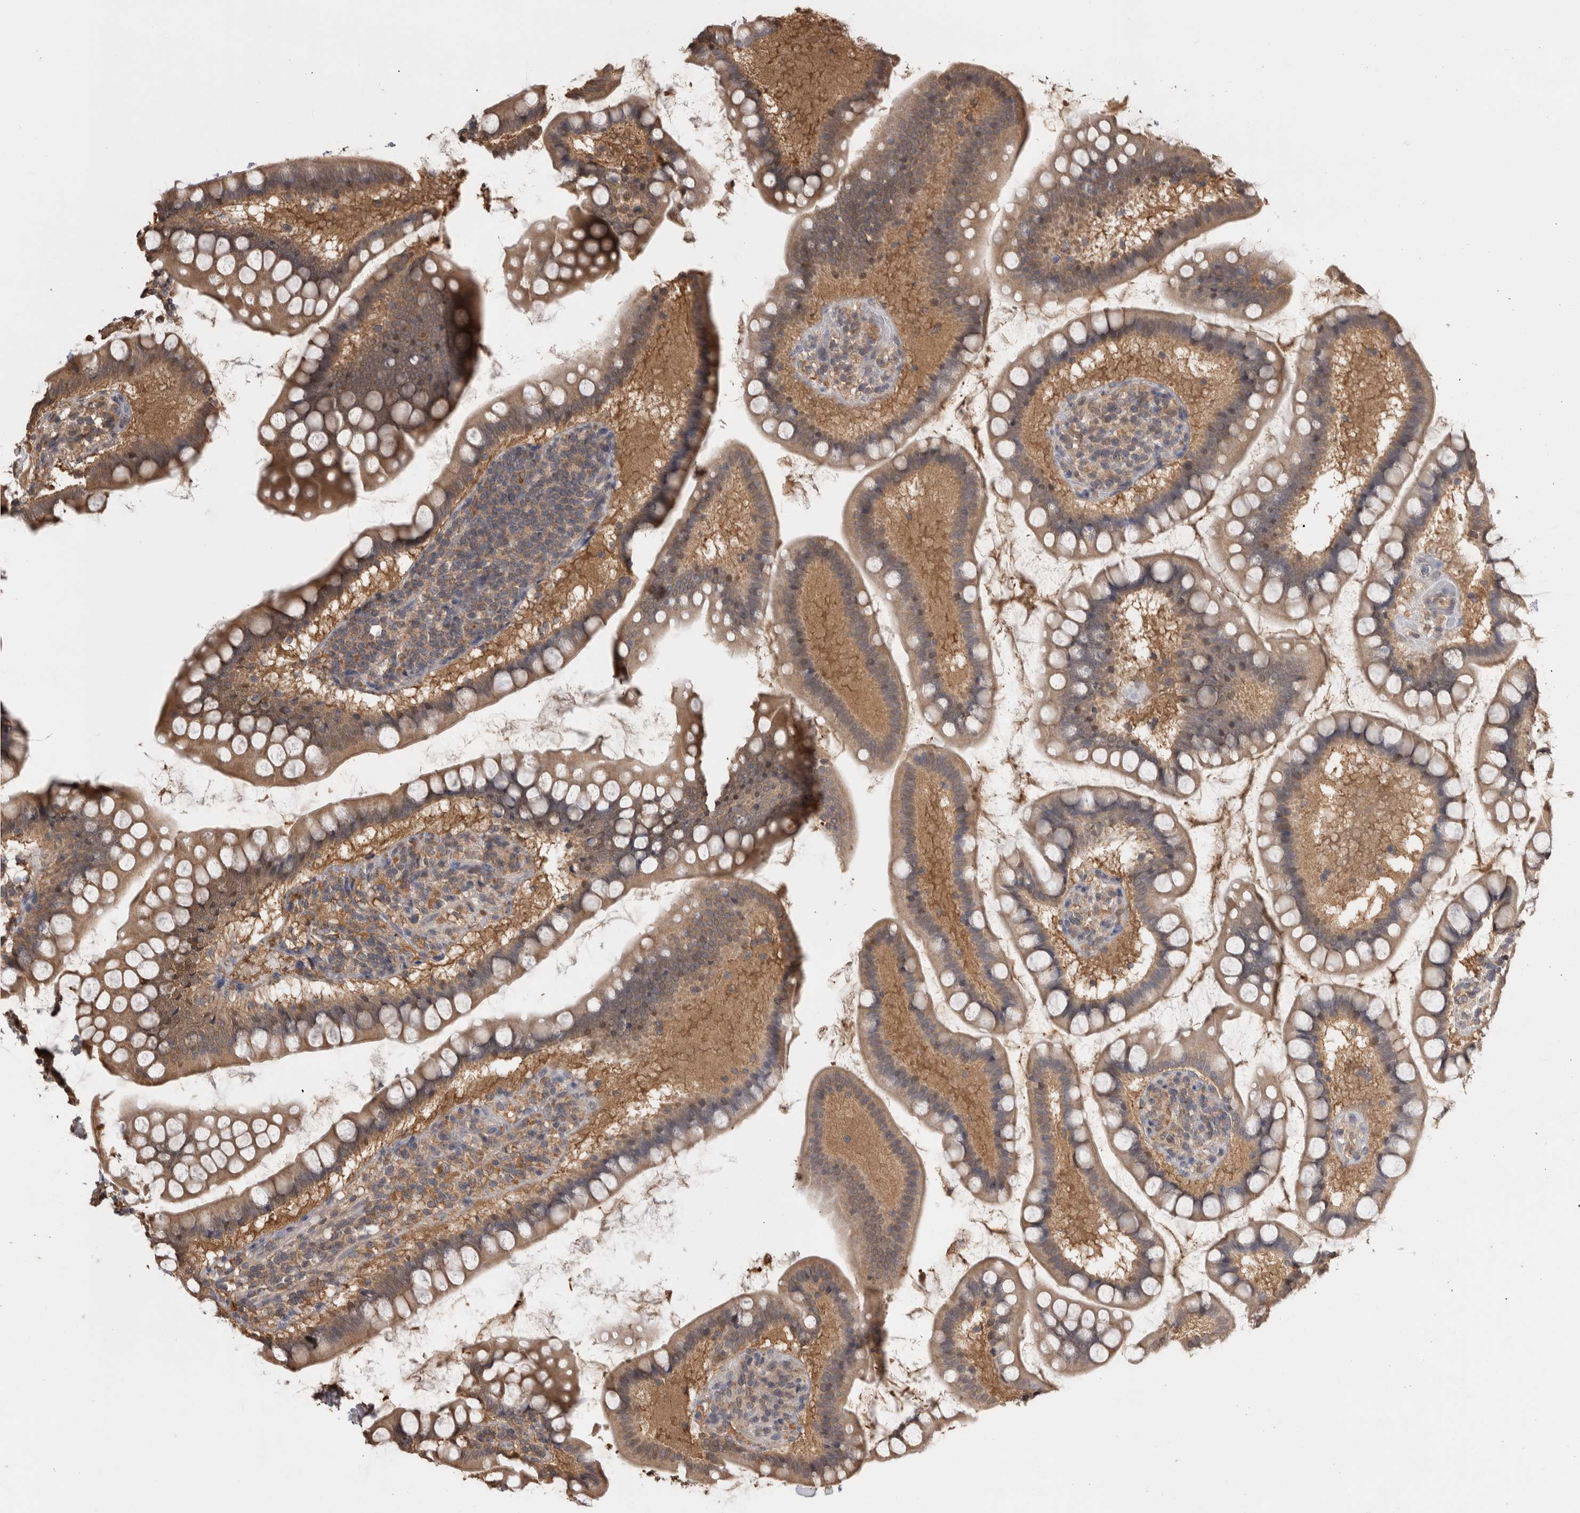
{"staining": {"intensity": "moderate", "quantity": ">75%", "location": "cytoplasmic/membranous"}, "tissue": "small intestine", "cell_type": "Glandular cells", "image_type": "normal", "snomed": [{"axis": "morphology", "description": "Normal tissue, NOS"}, {"axis": "topography", "description": "Small intestine"}], "caption": "Immunohistochemistry (IHC) histopathology image of benign small intestine stained for a protein (brown), which exhibits medium levels of moderate cytoplasmic/membranous expression in about >75% of glandular cells.", "gene": "PREP", "patient": {"sex": "female", "age": 84}}